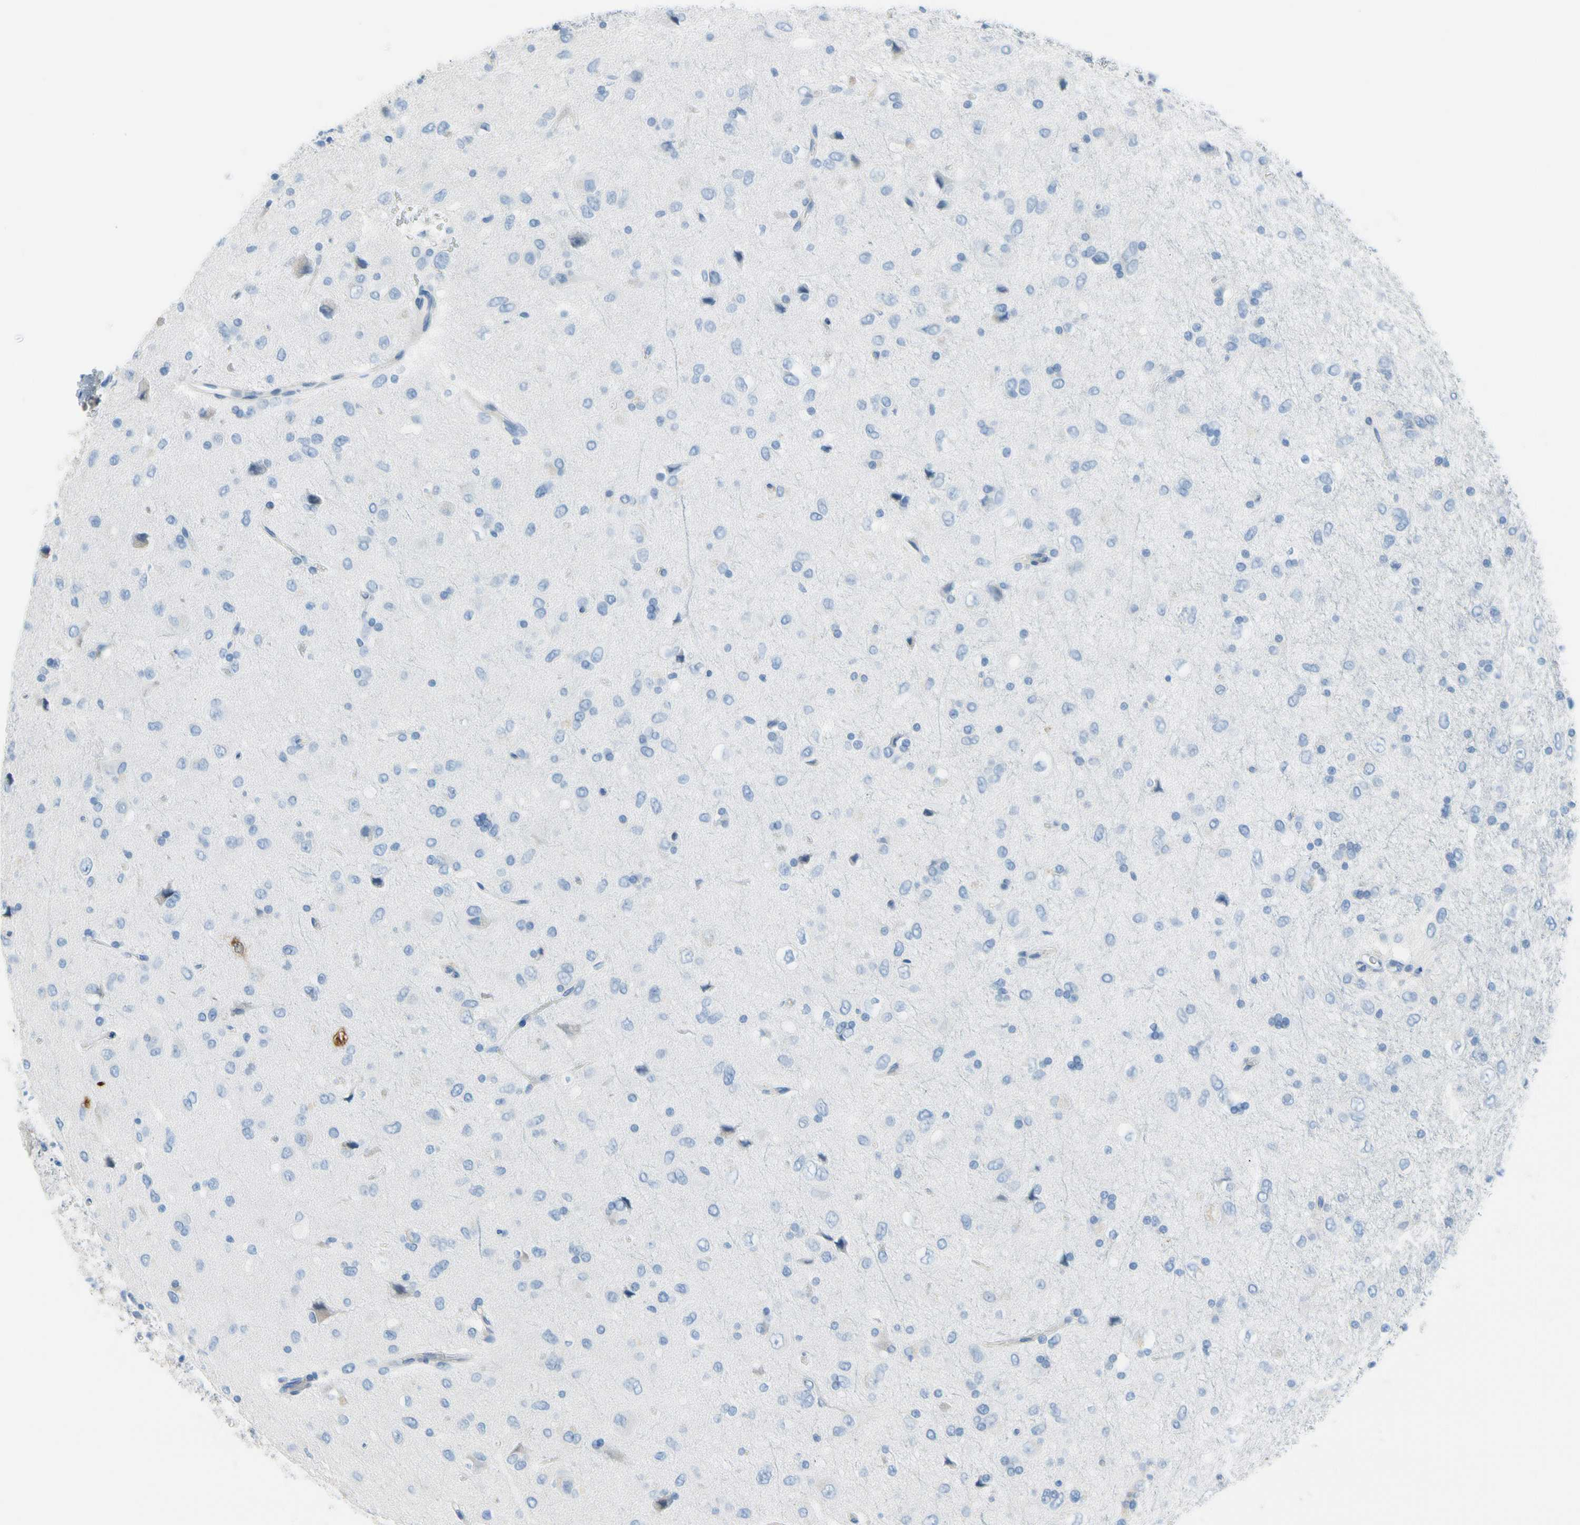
{"staining": {"intensity": "negative", "quantity": "none", "location": "none"}, "tissue": "glioma", "cell_type": "Tumor cells", "image_type": "cancer", "snomed": [{"axis": "morphology", "description": "Glioma, malignant, Low grade"}, {"axis": "topography", "description": "Brain"}], "caption": "The image exhibits no significant staining in tumor cells of glioma.", "gene": "TACC3", "patient": {"sex": "male", "age": 77}}